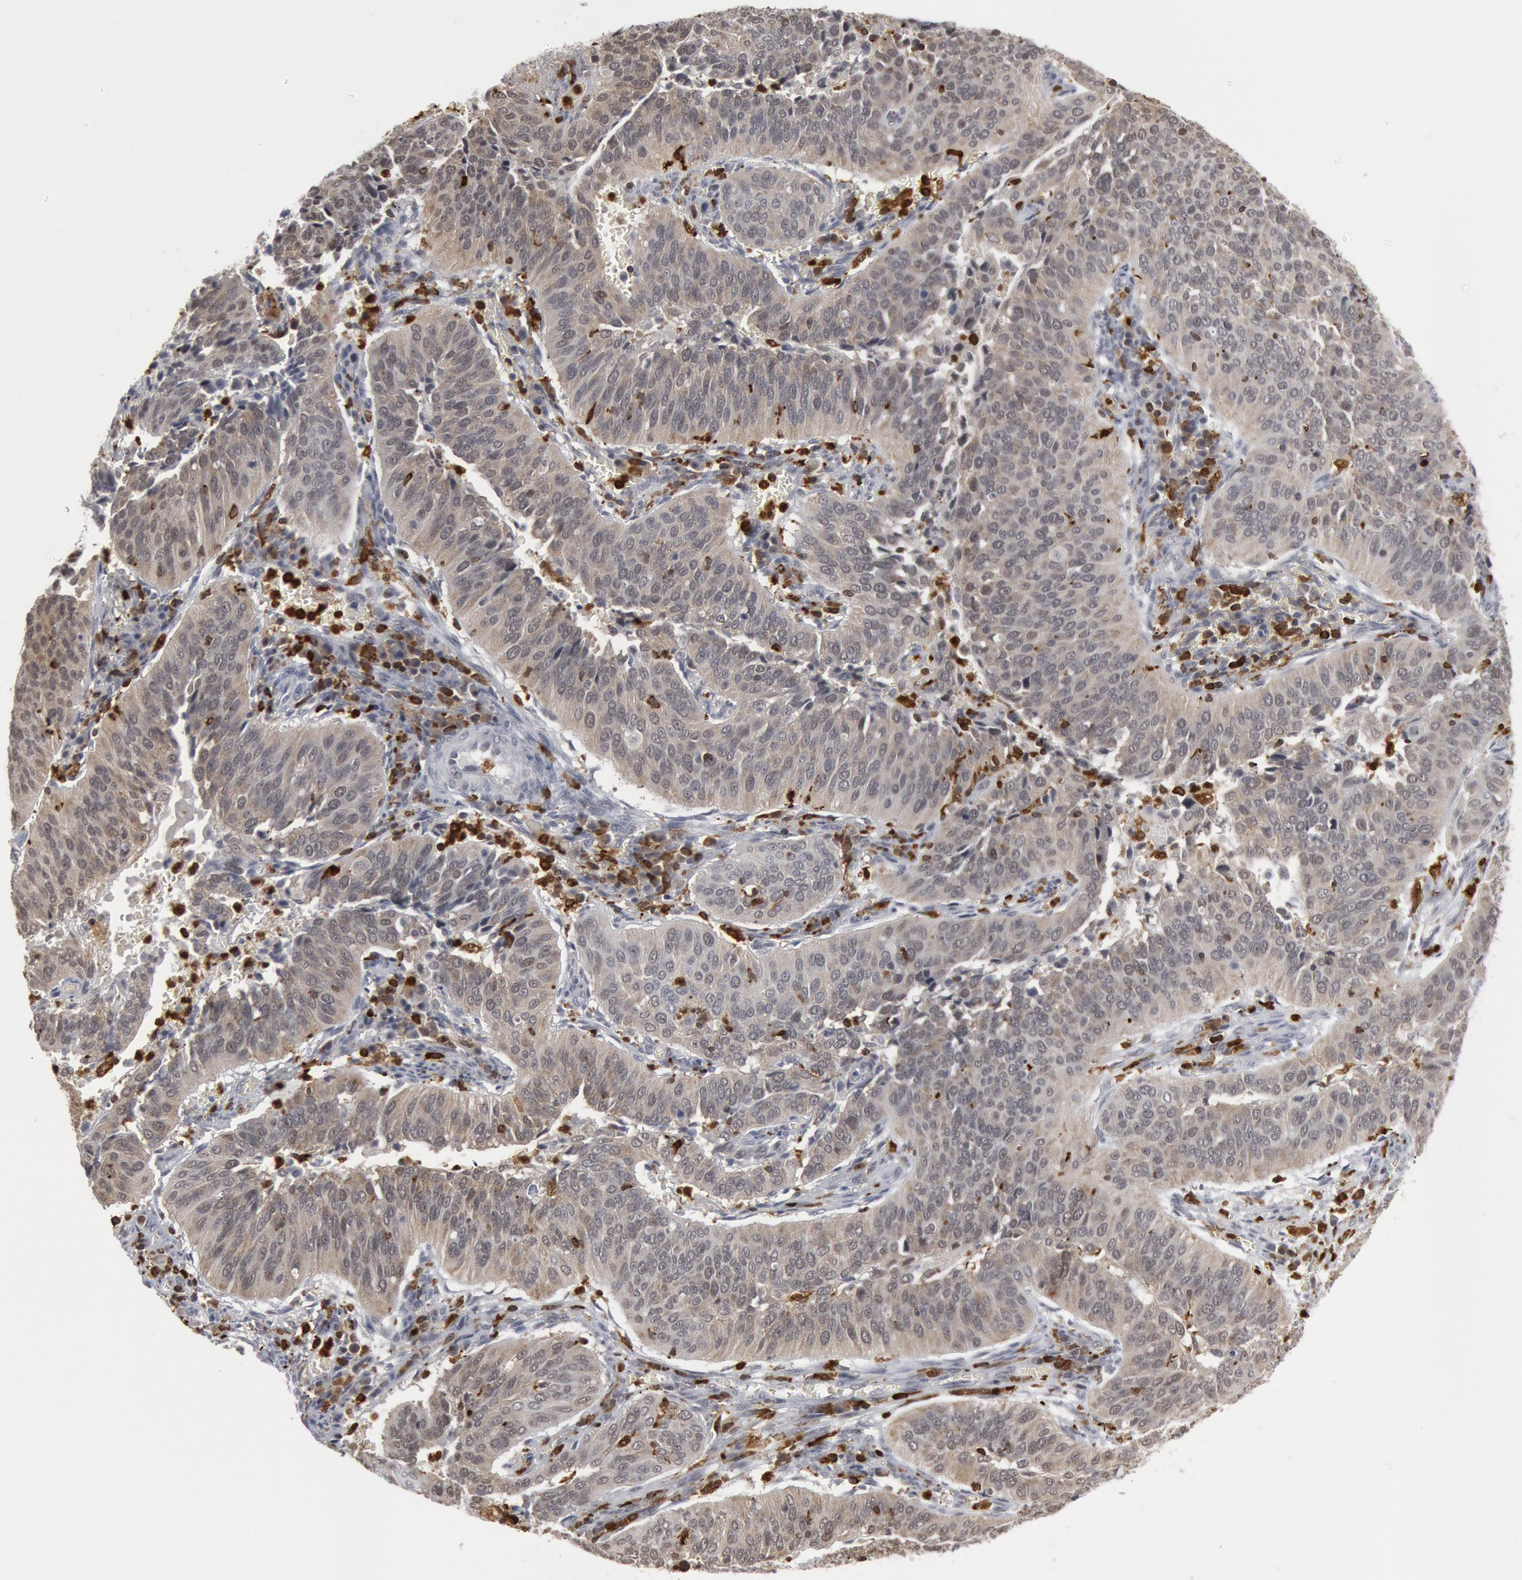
{"staining": {"intensity": "weak", "quantity": ">75%", "location": "cytoplasmic/membranous"}, "tissue": "cervical cancer", "cell_type": "Tumor cells", "image_type": "cancer", "snomed": [{"axis": "morphology", "description": "Squamous cell carcinoma, NOS"}, {"axis": "topography", "description": "Cervix"}], "caption": "The image exhibits a brown stain indicating the presence of a protein in the cytoplasmic/membranous of tumor cells in cervical squamous cell carcinoma. (Brightfield microscopy of DAB IHC at high magnification).", "gene": "PTPN6", "patient": {"sex": "female", "age": 39}}